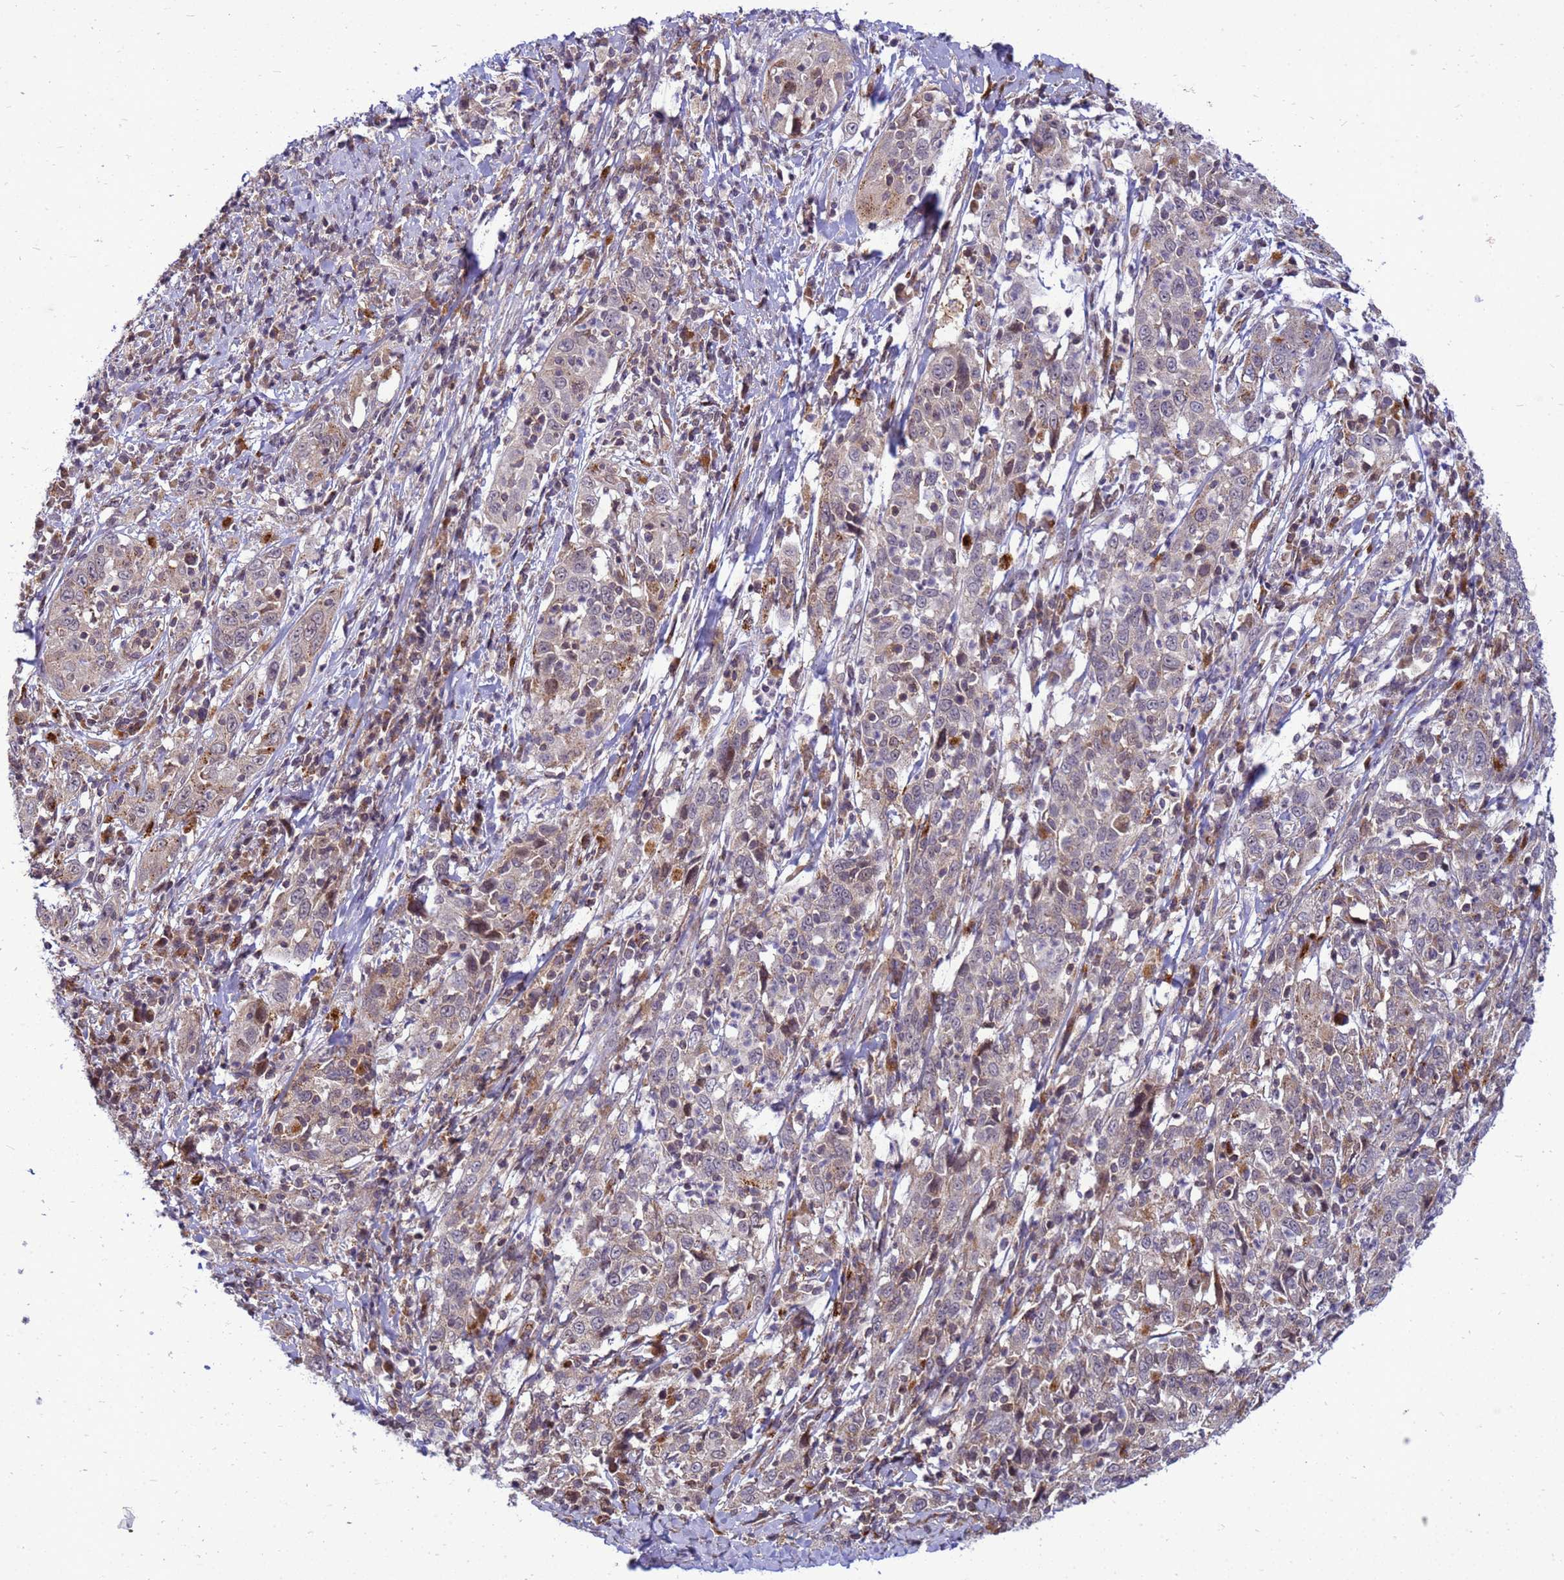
{"staining": {"intensity": "weak", "quantity": ">75%", "location": "cytoplasmic/membranous"}, "tissue": "cervical cancer", "cell_type": "Tumor cells", "image_type": "cancer", "snomed": [{"axis": "morphology", "description": "Squamous cell carcinoma, NOS"}, {"axis": "topography", "description": "Cervix"}], "caption": "Immunohistochemistry staining of squamous cell carcinoma (cervical), which exhibits low levels of weak cytoplasmic/membranous expression in approximately >75% of tumor cells indicating weak cytoplasmic/membranous protein expression. The staining was performed using DAB (brown) for protein detection and nuclei were counterstained in hematoxylin (blue).", "gene": "C12orf43", "patient": {"sex": "female", "age": 46}}